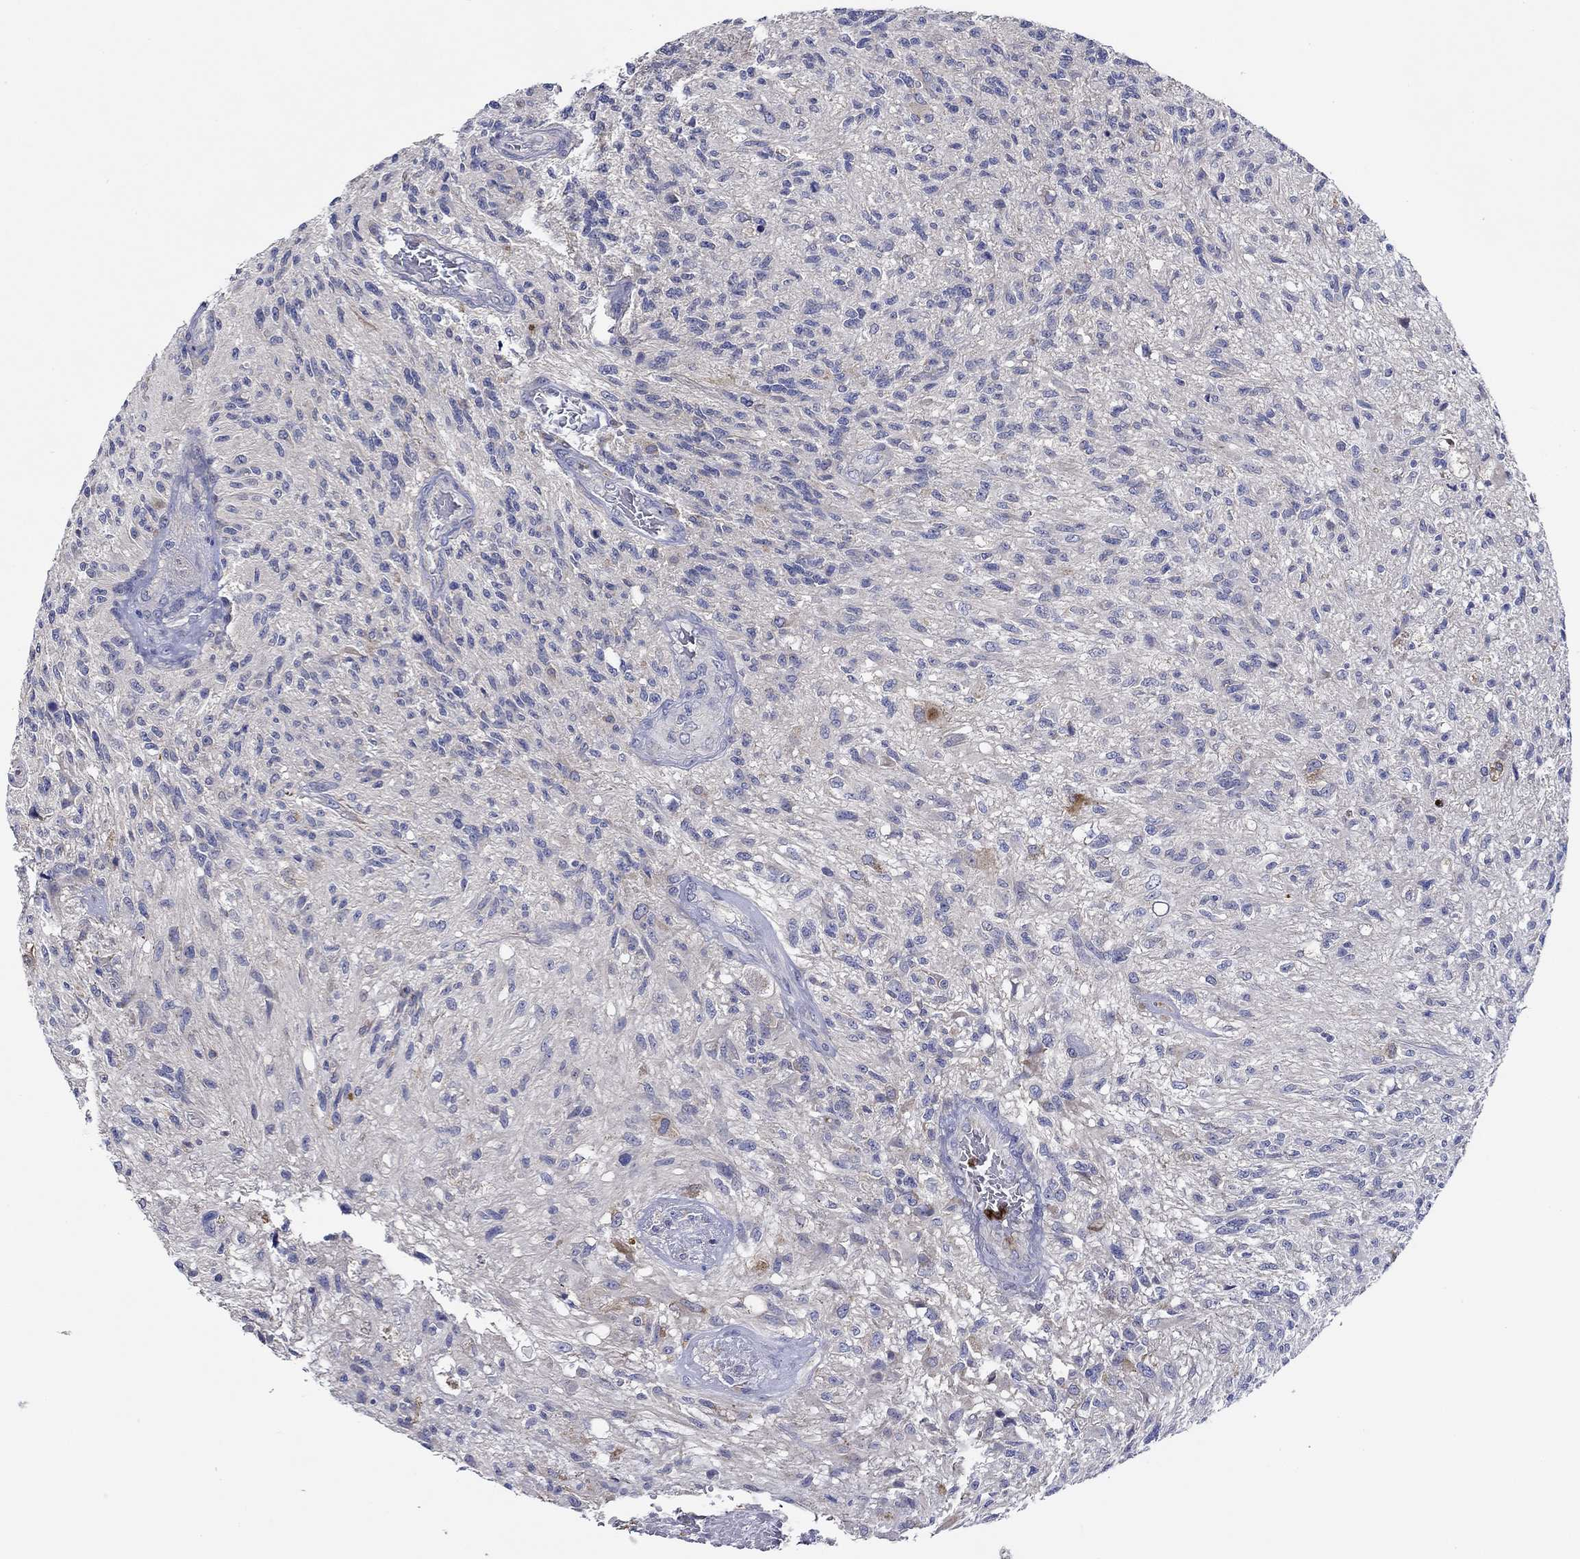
{"staining": {"intensity": "negative", "quantity": "none", "location": "none"}, "tissue": "glioma", "cell_type": "Tumor cells", "image_type": "cancer", "snomed": [{"axis": "morphology", "description": "Glioma, malignant, High grade"}, {"axis": "topography", "description": "Brain"}], "caption": "This micrograph is of malignant glioma (high-grade) stained with IHC to label a protein in brown with the nuclei are counter-stained blue. There is no staining in tumor cells.", "gene": "CHIT1", "patient": {"sex": "male", "age": 56}}